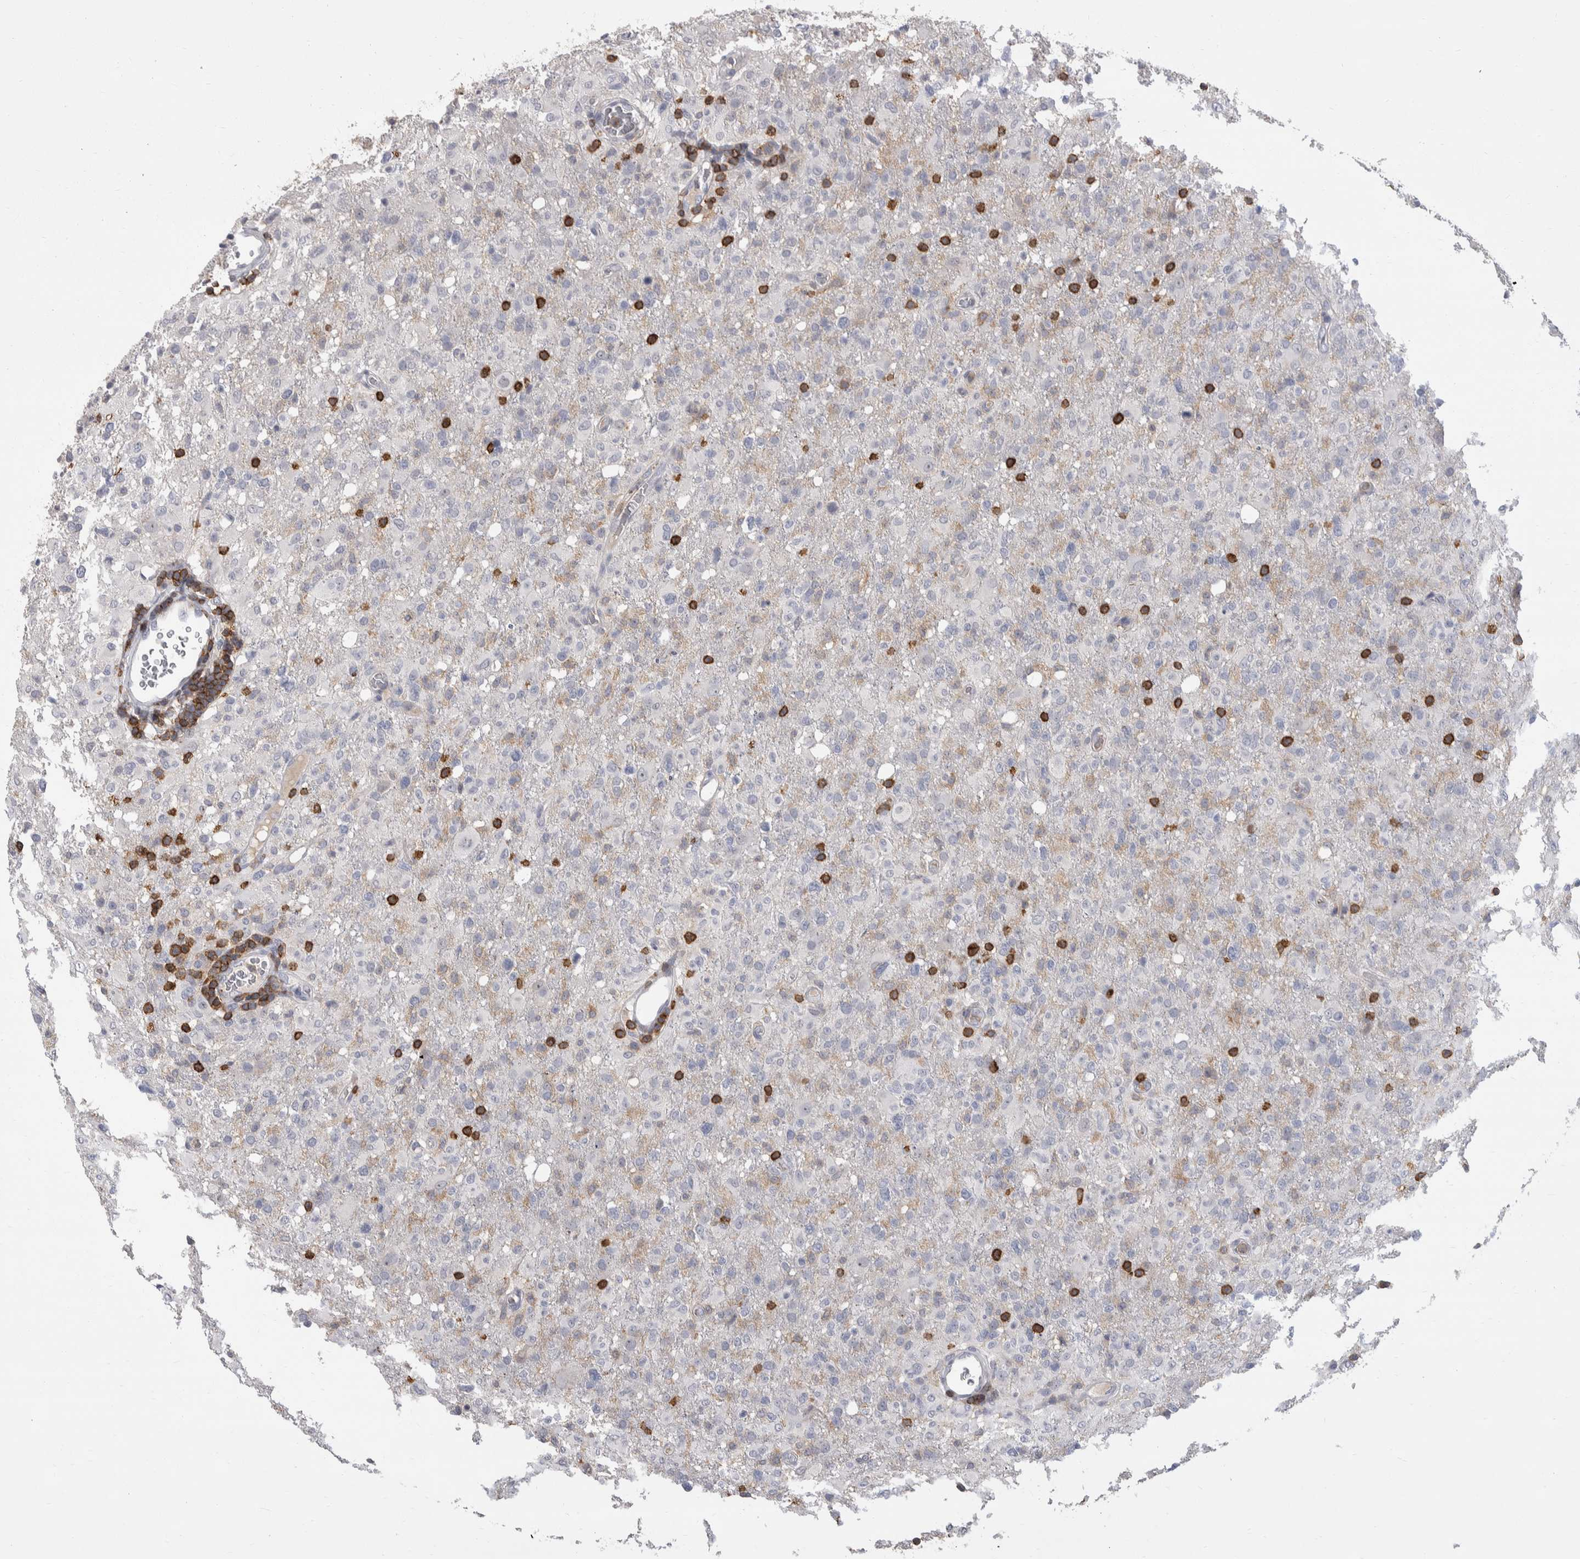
{"staining": {"intensity": "negative", "quantity": "none", "location": "none"}, "tissue": "glioma", "cell_type": "Tumor cells", "image_type": "cancer", "snomed": [{"axis": "morphology", "description": "Glioma, malignant, High grade"}, {"axis": "topography", "description": "Brain"}], "caption": "Immunohistochemistry (IHC) of human glioma shows no staining in tumor cells. (Immunohistochemistry (IHC), brightfield microscopy, high magnification).", "gene": "CEP295NL", "patient": {"sex": "female", "age": 57}}